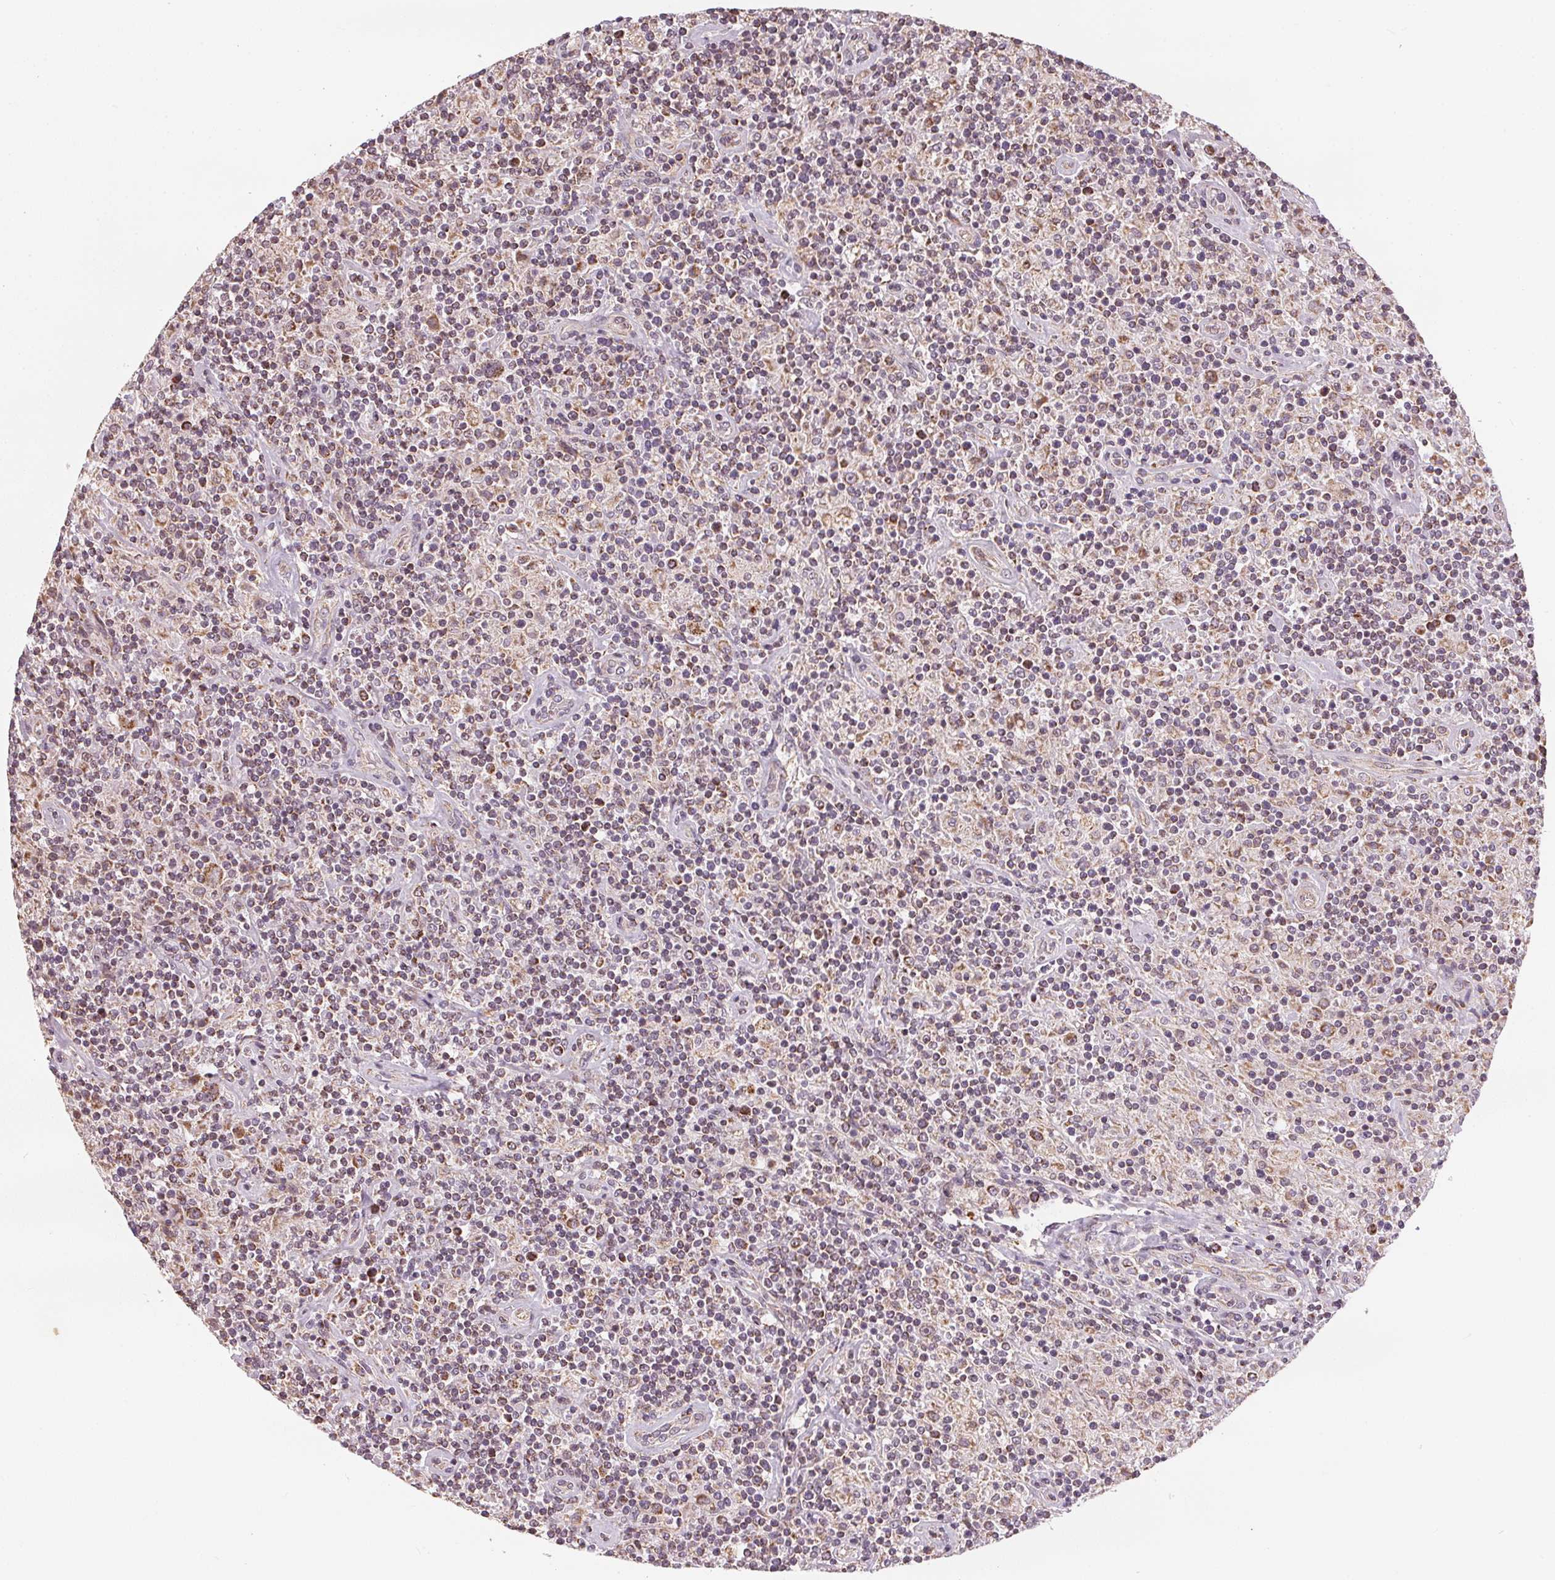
{"staining": {"intensity": "moderate", "quantity": ">75%", "location": "cytoplasmic/membranous"}, "tissue": "lymphoma", "cell_type": "Tumor cells", "image_type": "cancer", "snomed": [{"axis": "morphology", "description": "Hodgkin's disease, NOS"}, {"axis": "topography", "description": "Lymph node"}], "caption": "A photomicrograph showing moderate cytoplasmic/membranous staining in approximately >75% of tumor cells in lymphoma, as visualized by brown immunohistochemical staining.", "gene": "MATCAP1", "patient": {"sex": "male", "age": 70}}